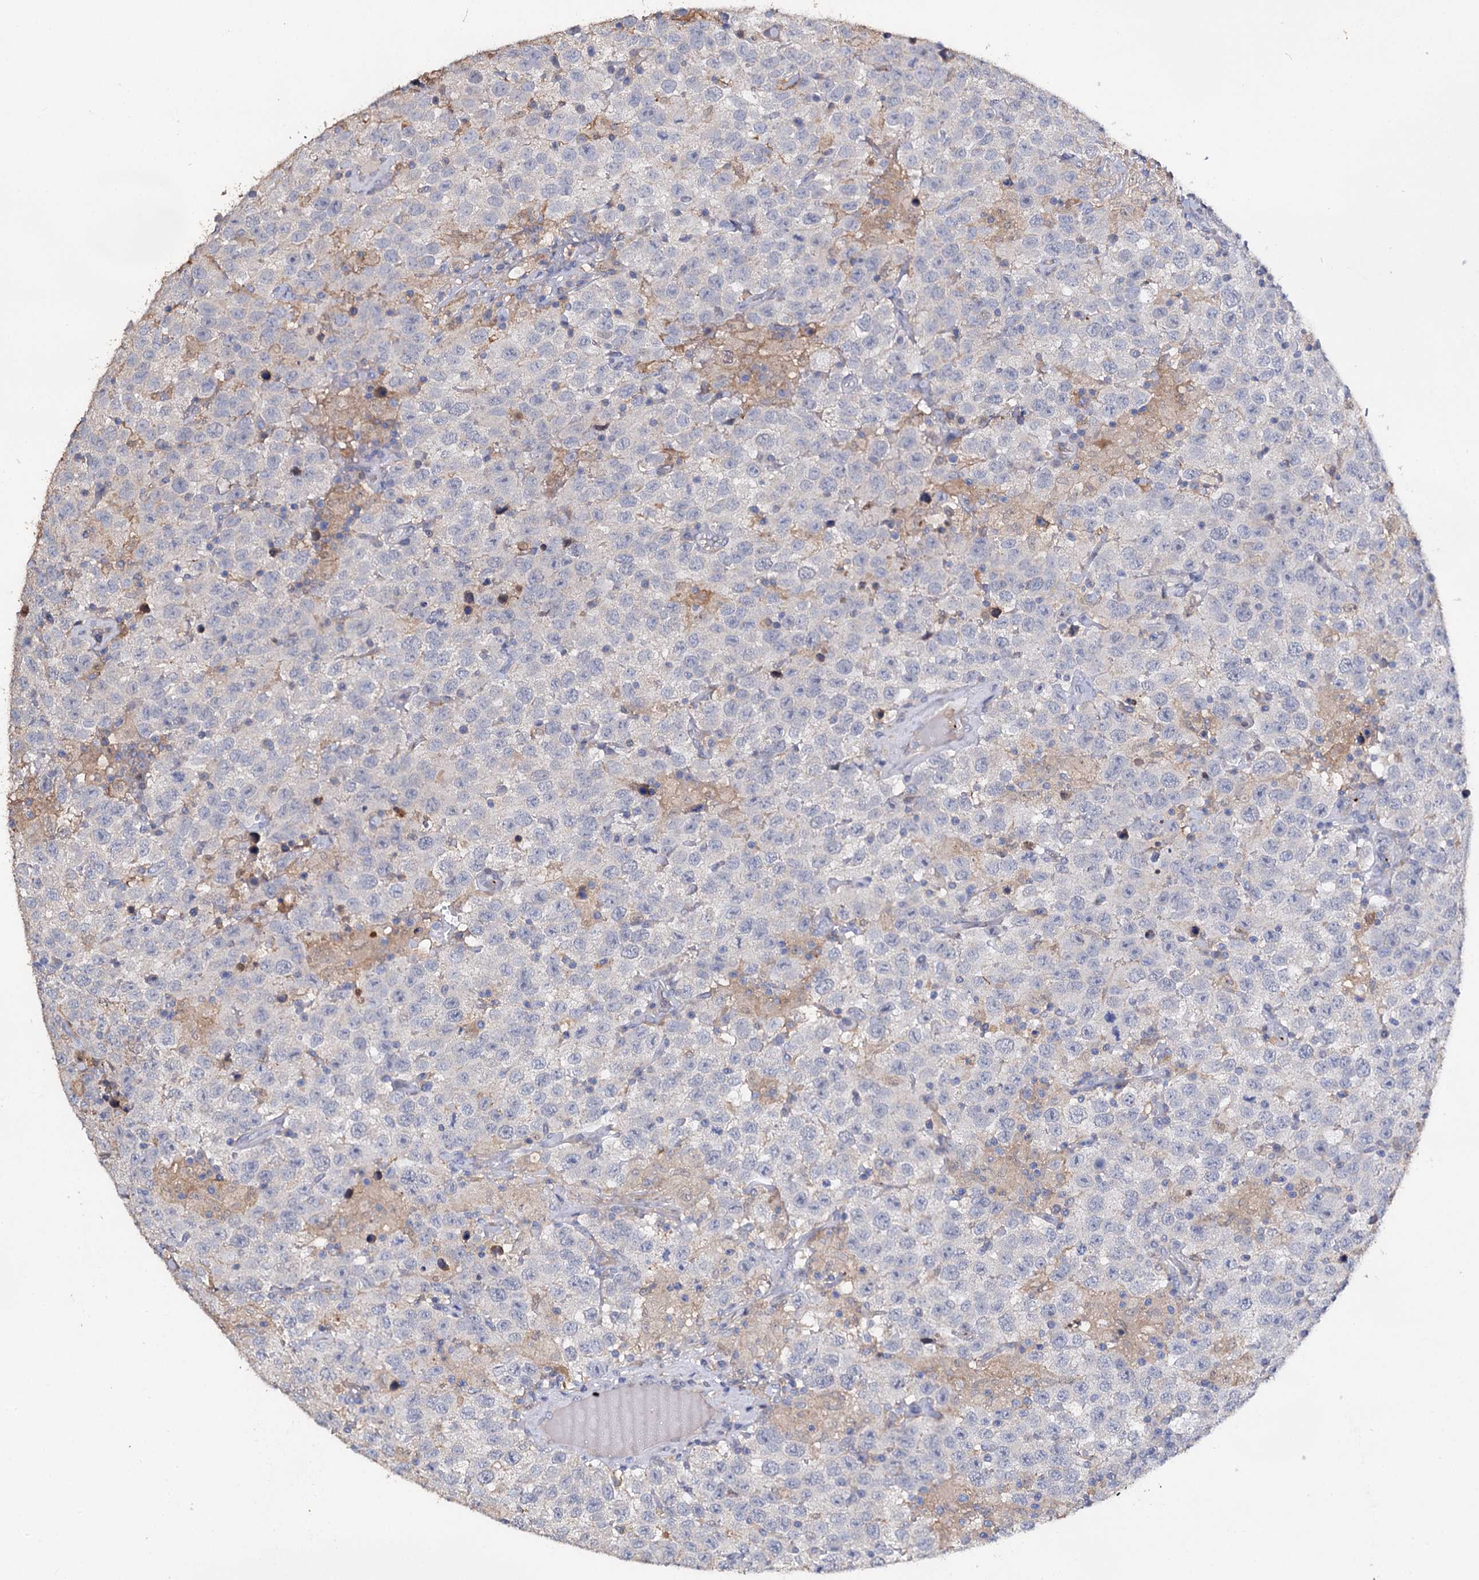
{"staining": {"intensity": "negative", "quantity": "none", "location": "none"}, "tissue": "testis cancer", "cell_type": "Tumor cells", "image_type": "cancer", "snomed": [{"axis": "morphology", "description": "Seminoma, NOS"}, {"axis": "topography", "description": "Testis"}], "caption": "Tumor cells are negative for brown protein staining in seminoma (testis). (DAB immunohistochemistry (IHC), high magnification).", "gene": "DNAH6", "patient": {"sex": "male", "age": 41}}